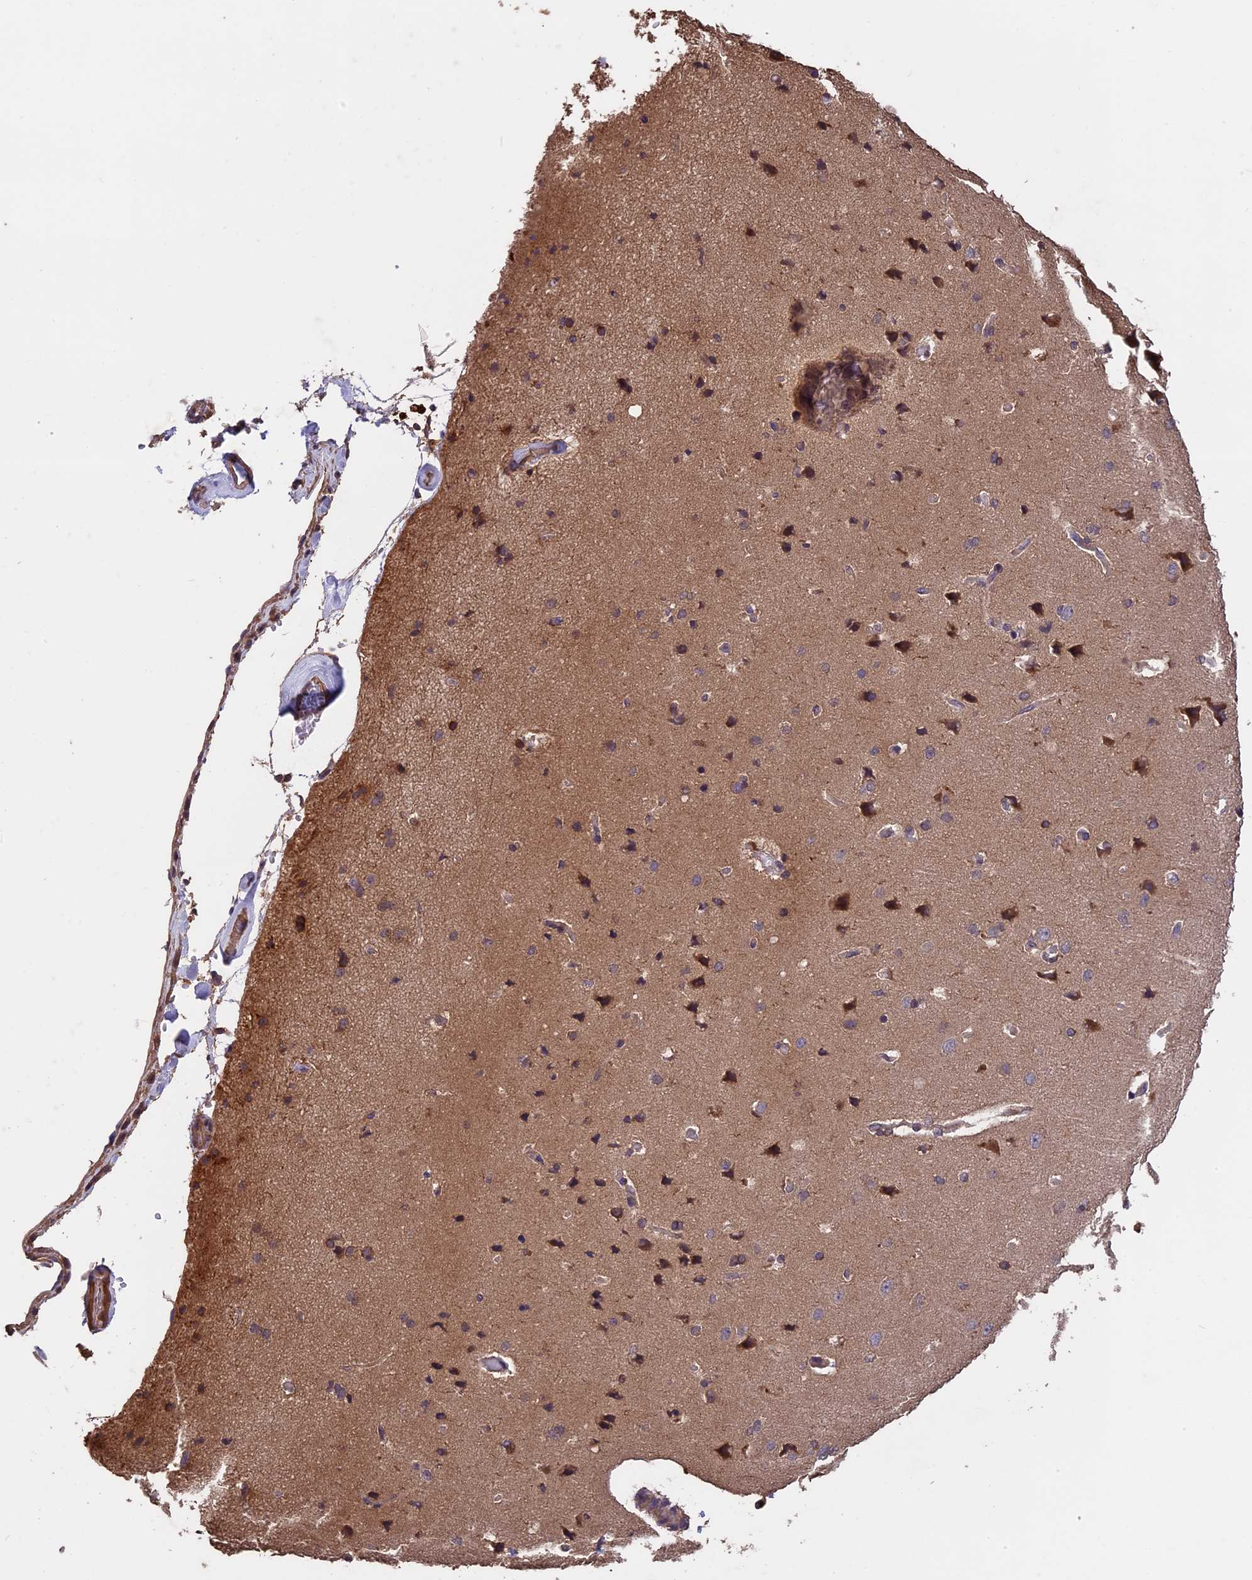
{"staining": {"intensity": "moderate", "quantity": "25%-75%", "location": "cytoplasmic/membranous"}, "tissue": "cerebral cortex", "cell_type": "Endothelial cells", "image_type": "normal", "snomed": [{"axis": "morphology", "description": "Normal tissue, NOS"}, {"axis": "topography", "description": "Cerebral cortex"}], "caption": "The image displays immunohistochemical staining of unremarkable cerebral cortex. There is moderate cytoplasmic/membranous expression is appreciated in approximately 25%-75% of endothelial cells.", "gene": "CHD9", "patient": {"sex": "male", "age": 62}}